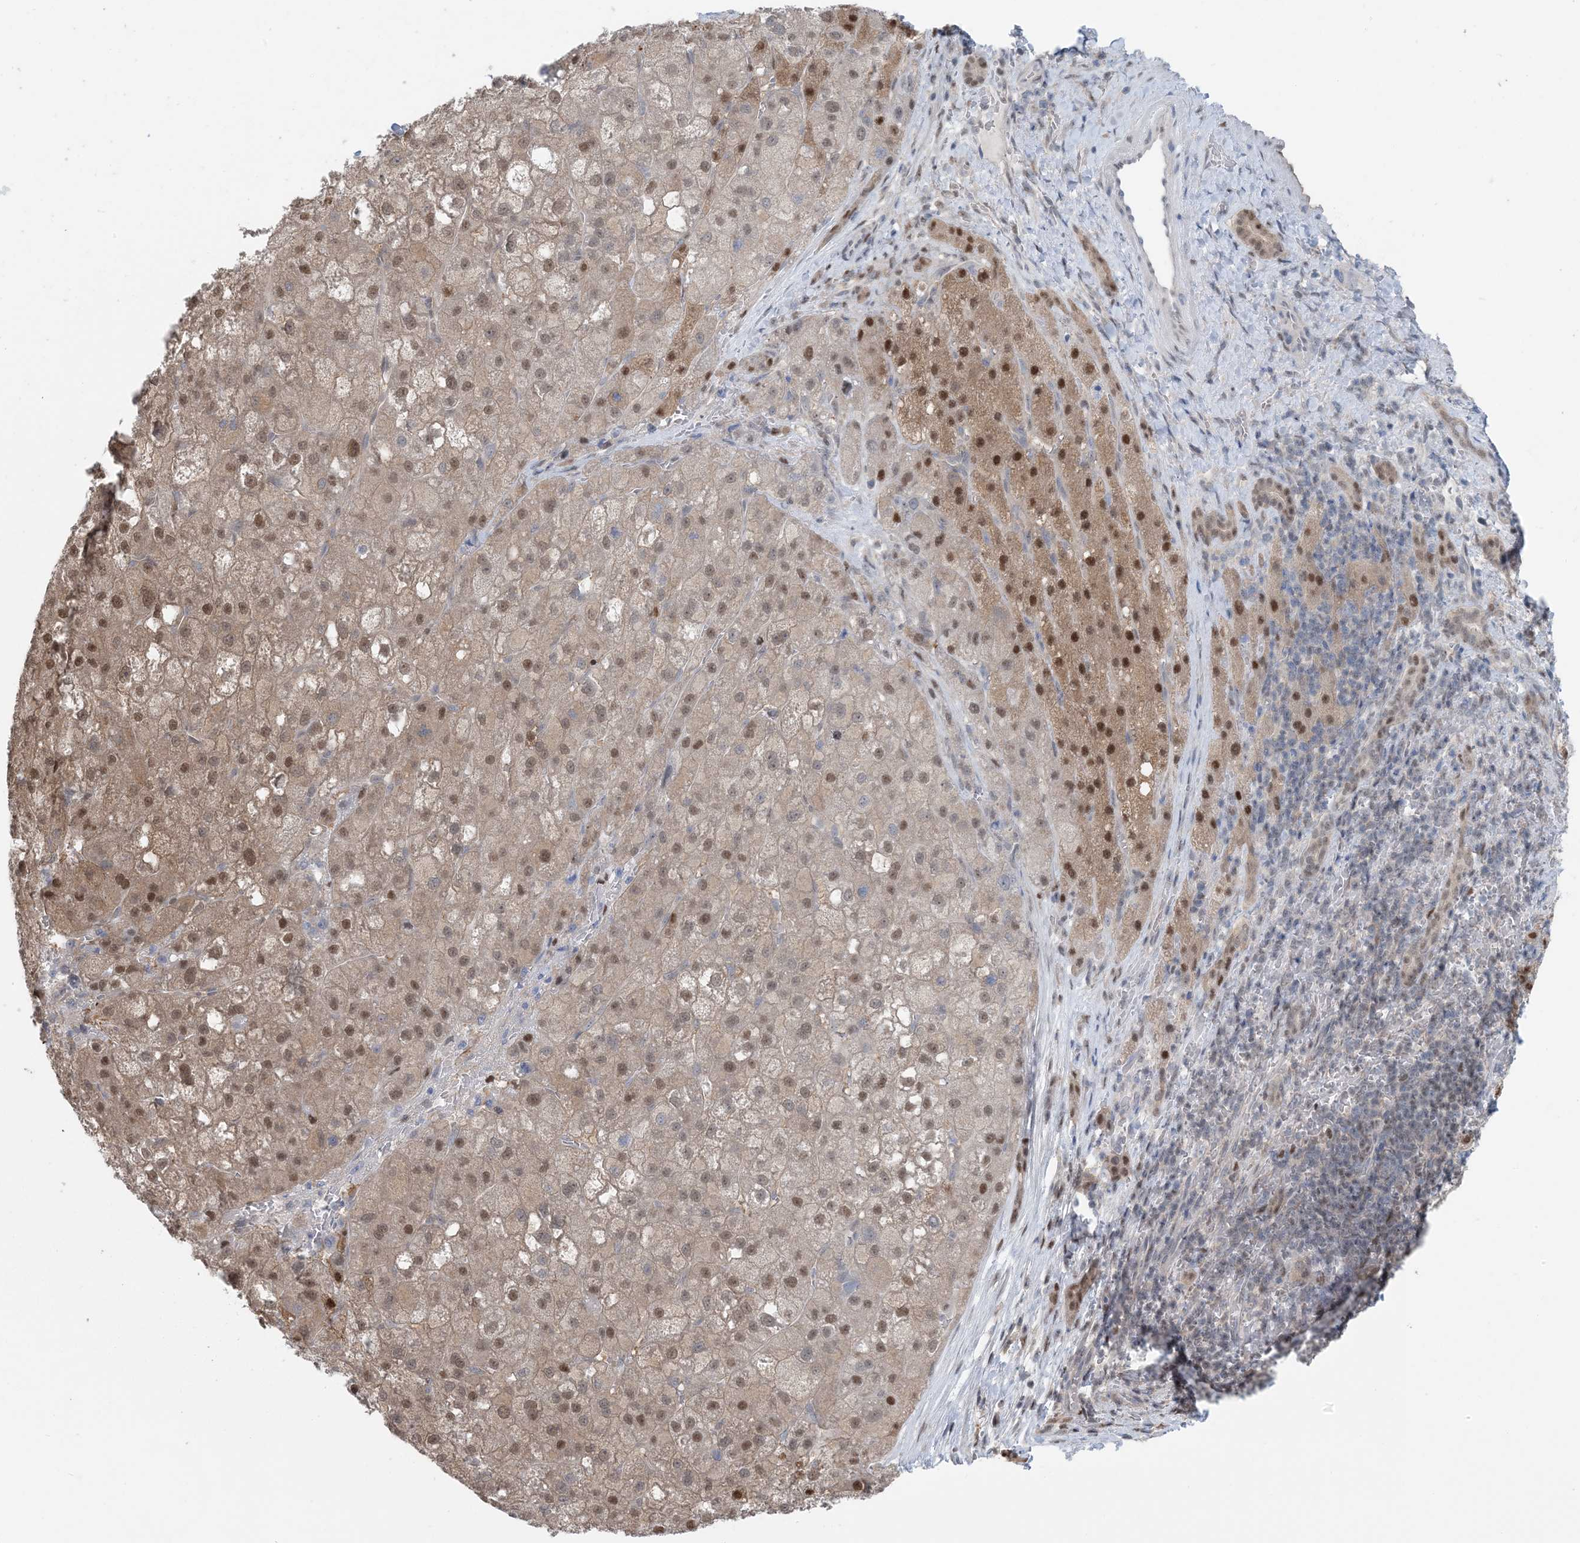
{"staining": {"intensity": "moderate", "quantity": ">75%", "location": "nuclear"}, "tissue": "liver cancer", "cell_type": "Tumor cells", "image_type": "cancer", "snomed": [{"axis": "morphology", "description": "Carcinoma, Hepatocellular, NOS"}, {"axis": "topography", "description": "Liver"}], "caption": "IHC photomicrograph of liver hepatocellular carcinoma stained for a protein (brown), which shows medium levels of moderate nuclear staining in approximately >75% of tumor cells.", "gene": "HIKESHI", "patient": {"sex": "male", "age": 57}}